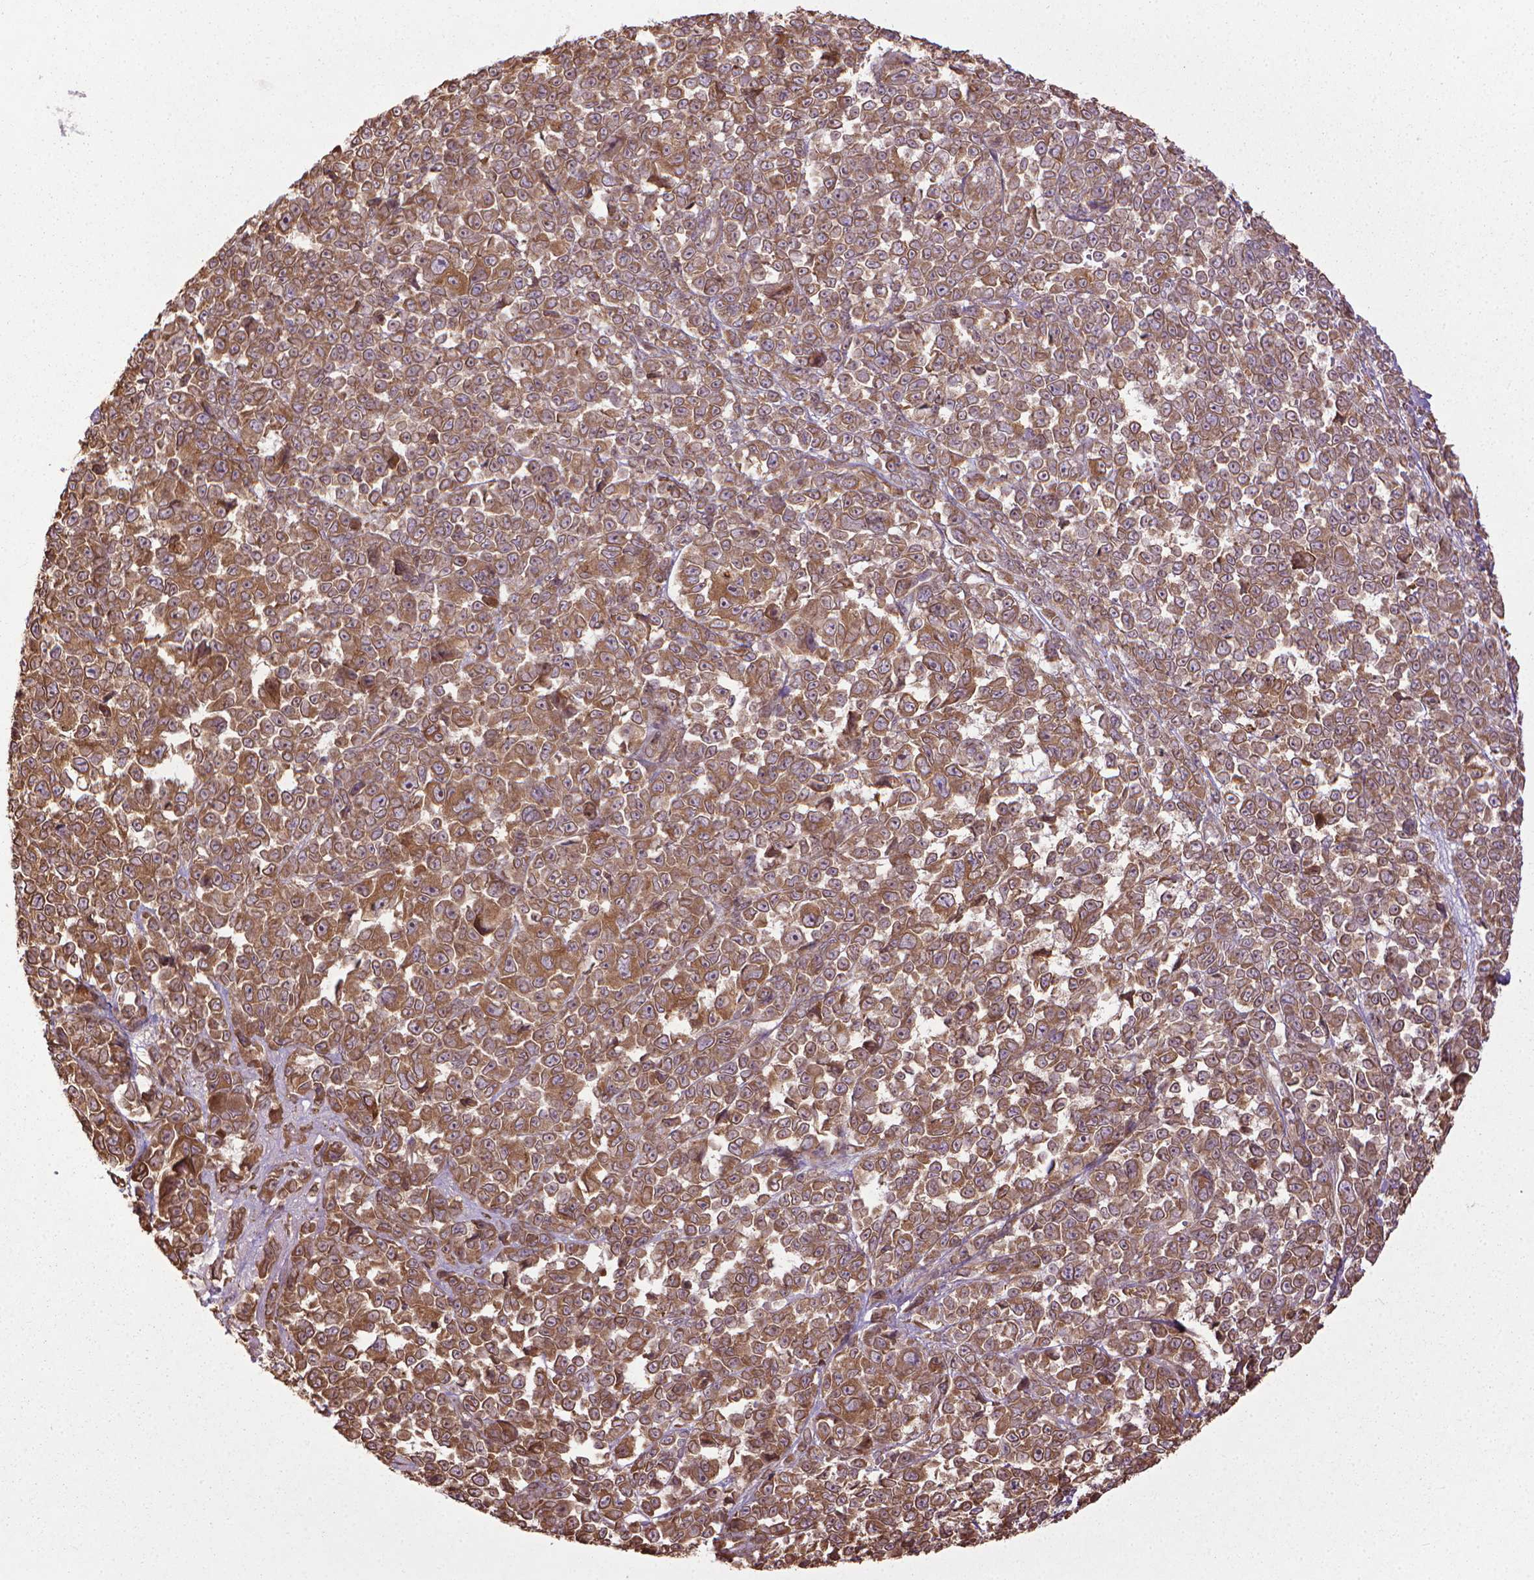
{"staining": {"intensity": "moderate", "quantity": ">75%", "location": "cytoplasmic/membranous"}, "tissue": "melanoma", "cell_type": "Tumor cells", "image_type": "cancer", "snomed": [{"axis": "morphology", "description": "Malignant melanoma, NOS"}, {"axis": "topography", "description": "Skin"}], "caption": "A micrograph showing moderate cytoplasmic/membranous positivity in approximately >75% of tumor cells in malignant melanoma, as visualized by brown immunohistochemical staining.", "gene": "GAS1", "patient": {"sex": "female", "age": 95}}